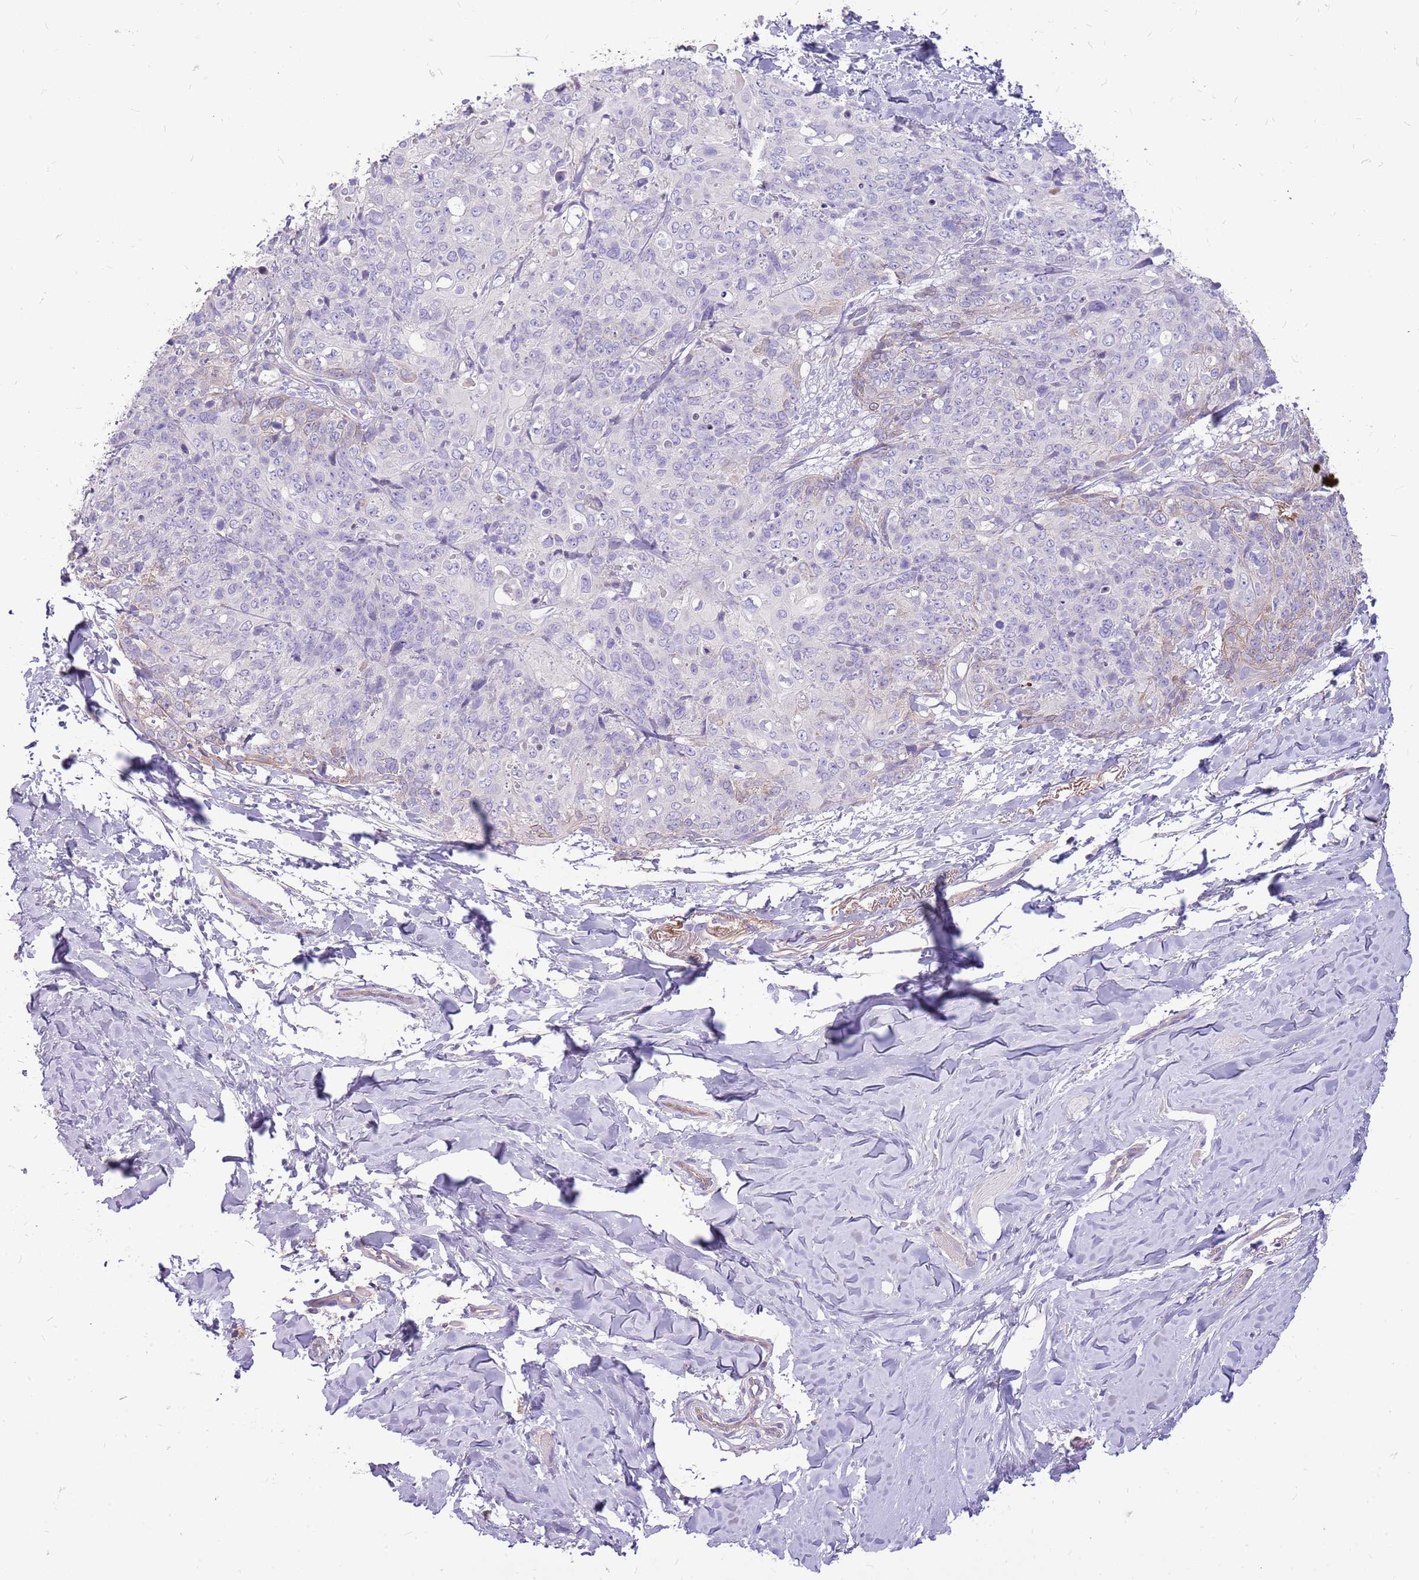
{"staining": {"intensity": "weak", "quantity": "<25%", "location": "cytoplasmic/membranous"}, "tissue": "skin cancer", "cell_type": "Tumor cells", "image_type": "cancer", "snomed": [{"axis": "morphology", "description": "Squamous cell carcinoma, NOS"}, {"axis": "topography", "description": "Skin"}, {"axis": "topography", "description": "Vulva"}], "caption": "There is no significant positivity in tumor cells of skin cancer (squamous cell carcinoma).", "gene": "NTN4", "patient": {"sex": "female", "age": 85}}